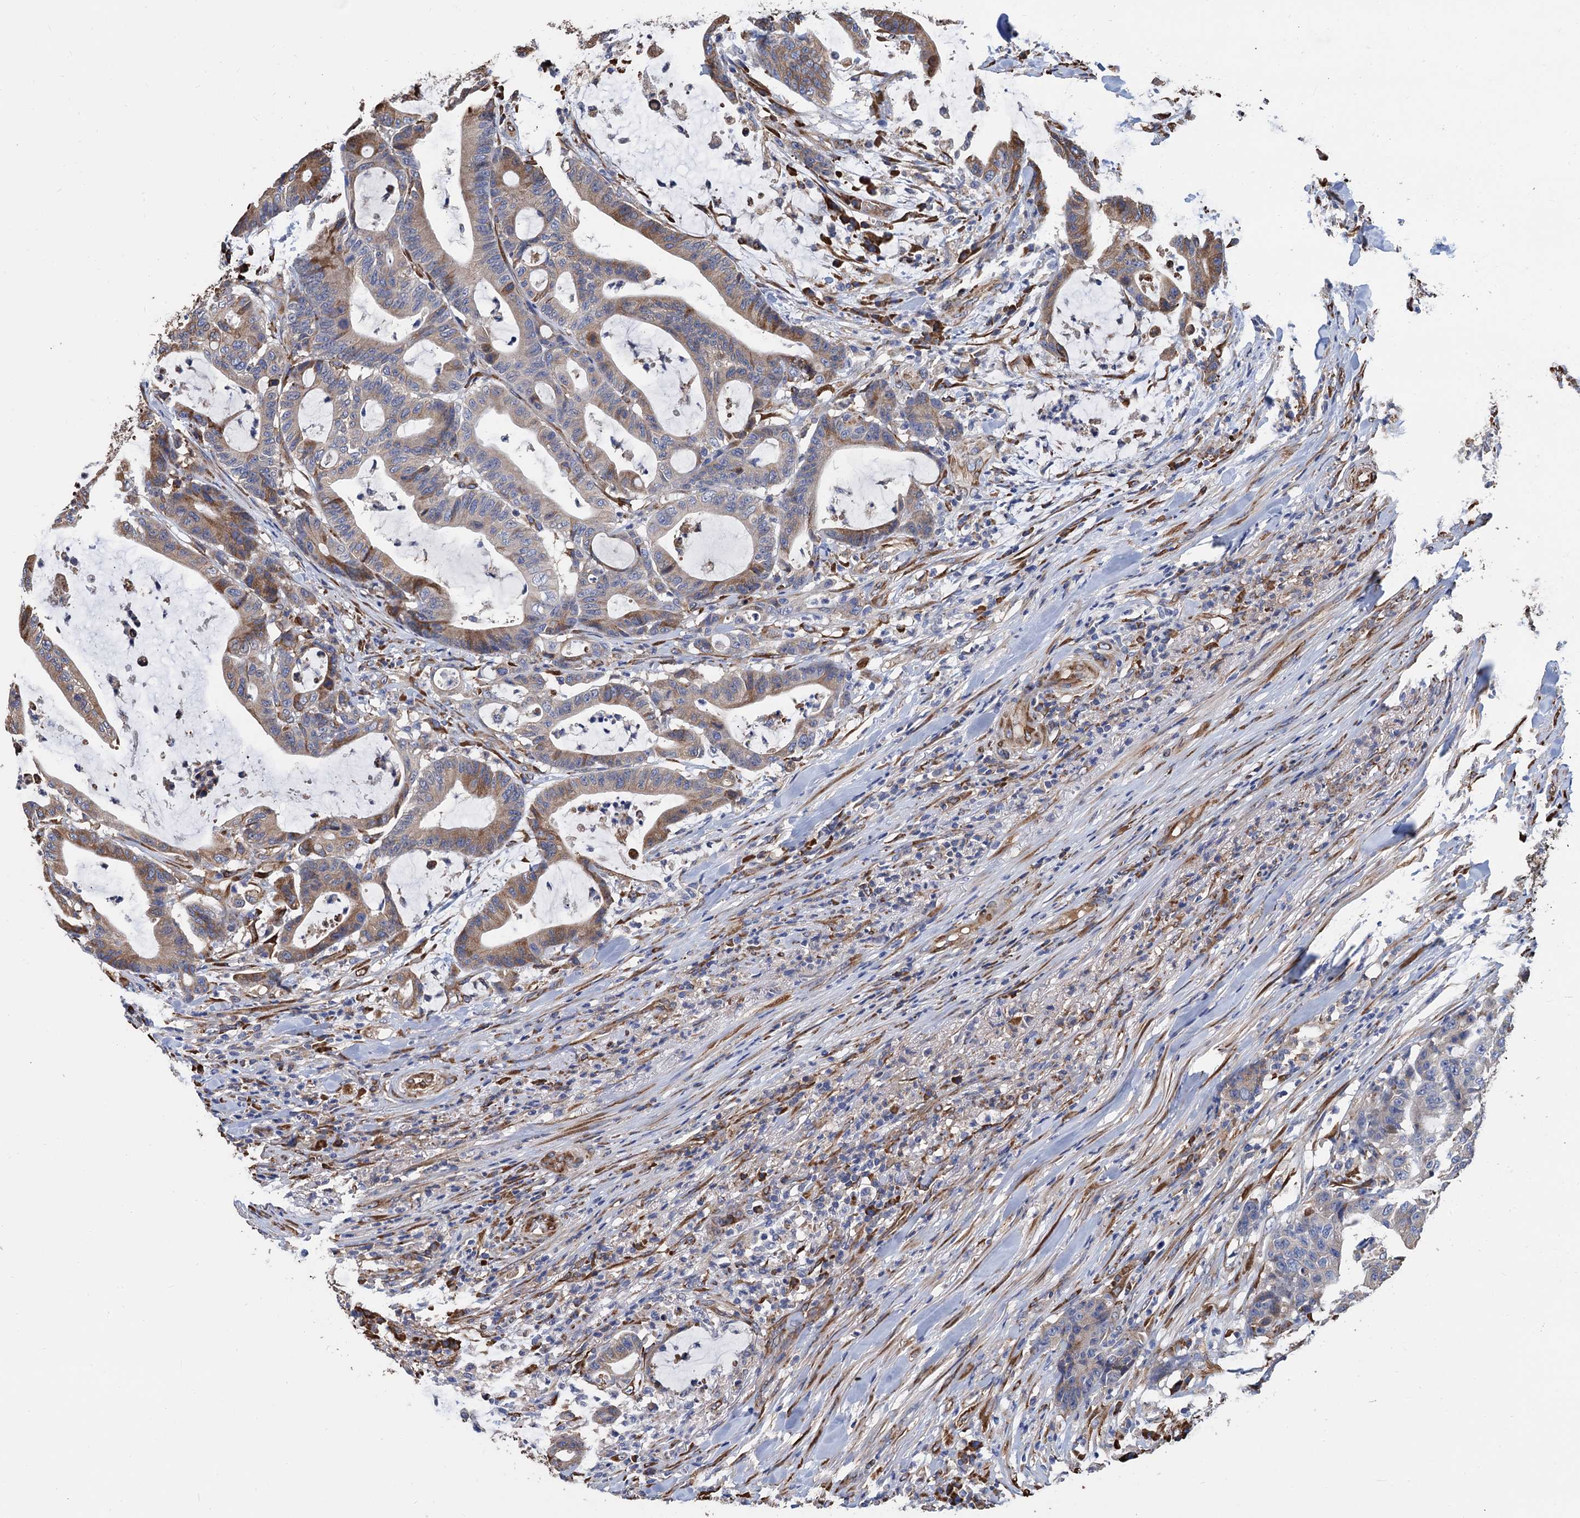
{"staining": {"intensity": "weak", "quantity": "25%-75%", "location": "cytoplasmic/membranous"}, "tissue": "colorectal cancer", "cell_type": "Tumor cells", "image_type": "cancer", "snomed": [{"axis": "morphology", "description": "Adenocarcinoma, NOS"}, {"axis": "topography", "description": "Colon"}], "caption": "Immunohistochemical staining of human colorectal cancer (adenocarcinoma) reveals low levels of weak cytoplasmic/membranous positivity in about 25%-75% of tumor cells. (Brightfield microscopy of DAB IHC at high magnification).", "gene": "CNNM1", "patient": {"sex": "female", "age": 84}}